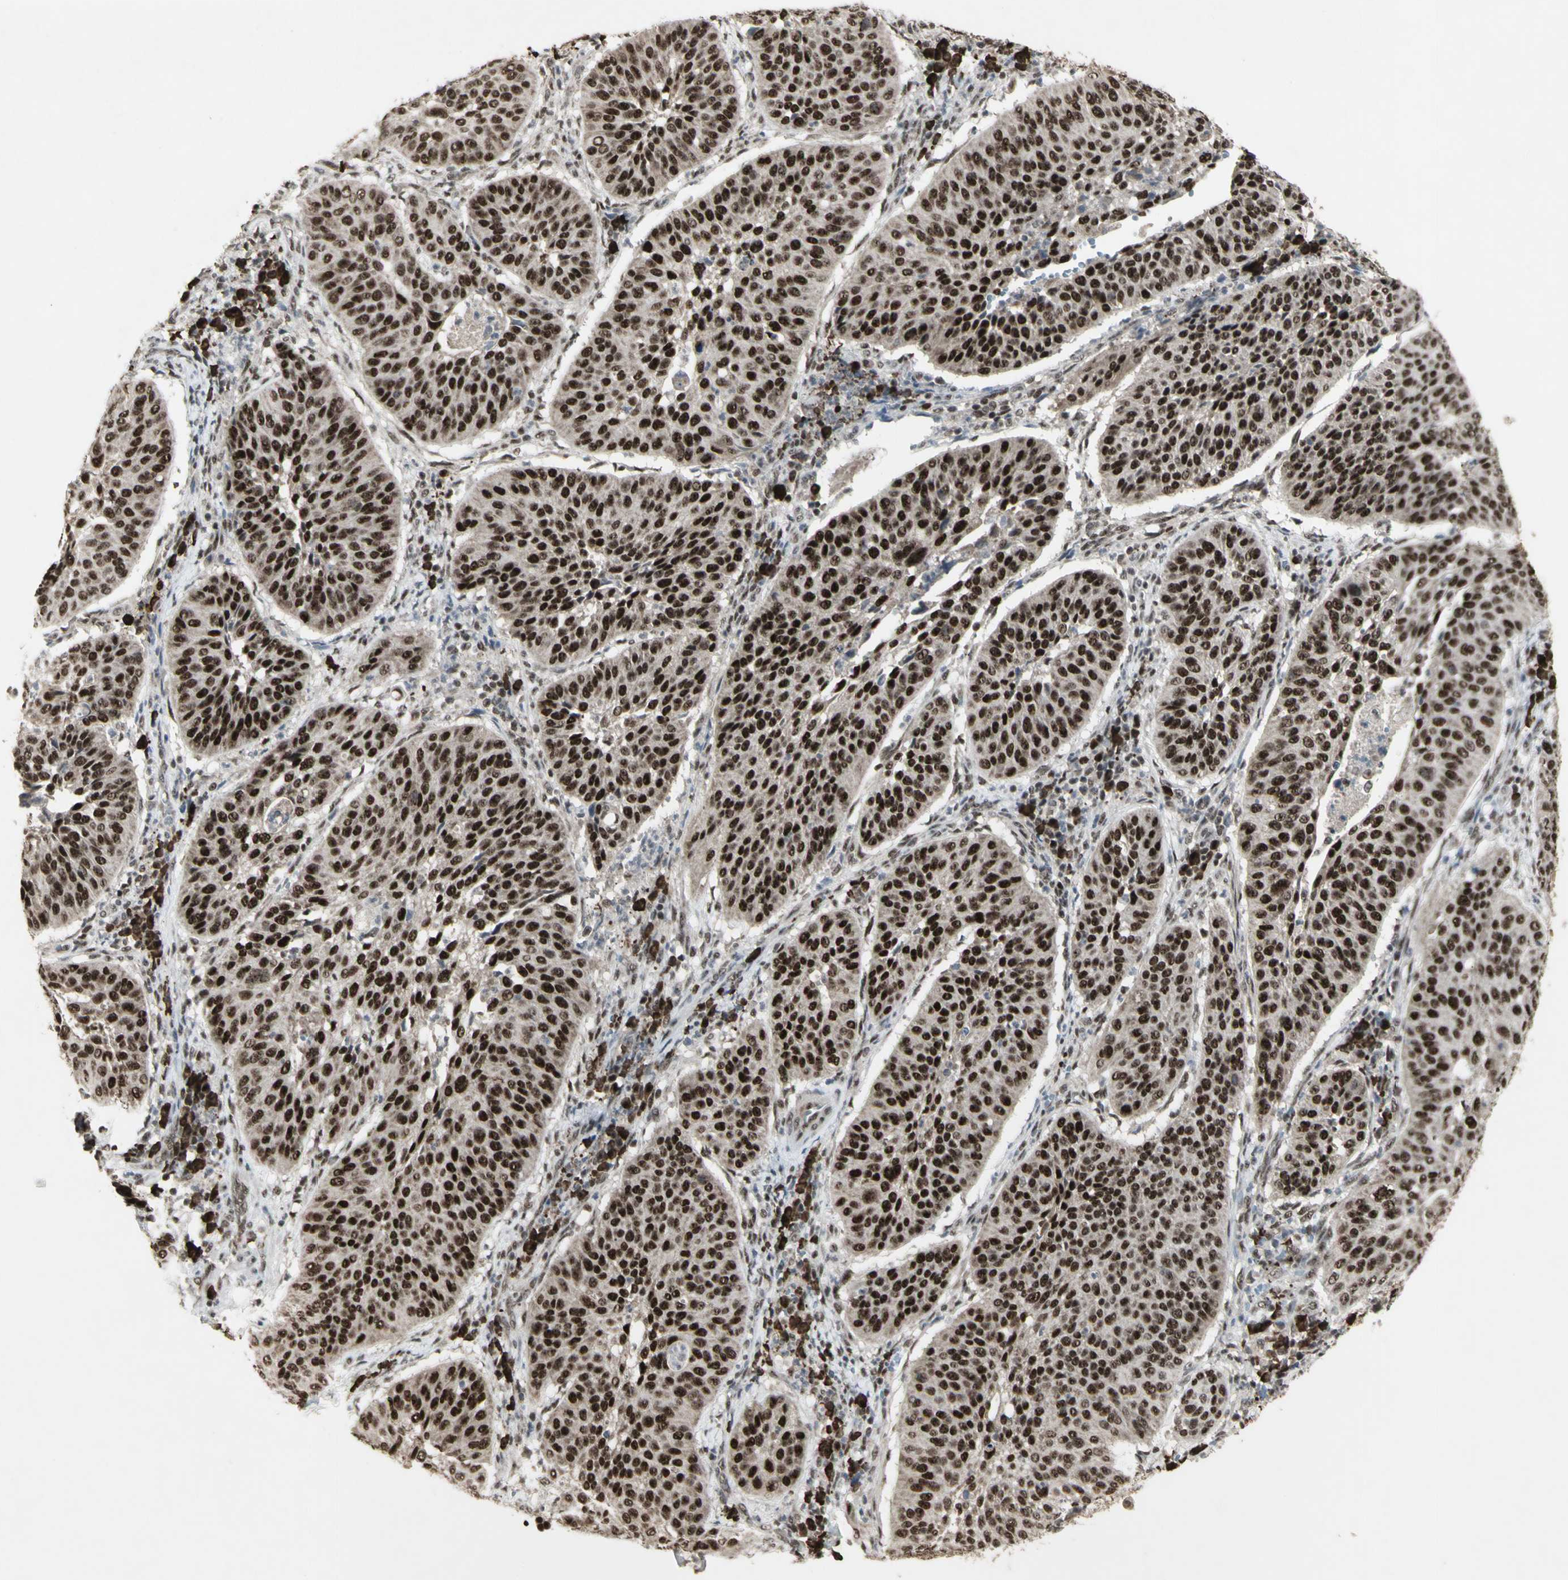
{"staining": {"intensity": "strong", "quantity": ">75%", "location": "nuclear"}, "tissue": "cervical cancer", "cell_type": "Tumor cells", "image_type": "cancer", "snomed": [{"axis": "morphology", "description": "Normal tissue, NOS"}, {"axis": "morphology", "description": "Squamous cell carcinoma, NOS"}, {"axis": "topography", "description": "Cervix"}], "caption": "Tumor cells show high levels of strong nuclear expression in approximately >75% of cells in cervical cancer. (DAB IHC with brightfield microscopy, high magnification).", "gene": "CCNT1", "patient": {"sex": "female", "age": 39}}